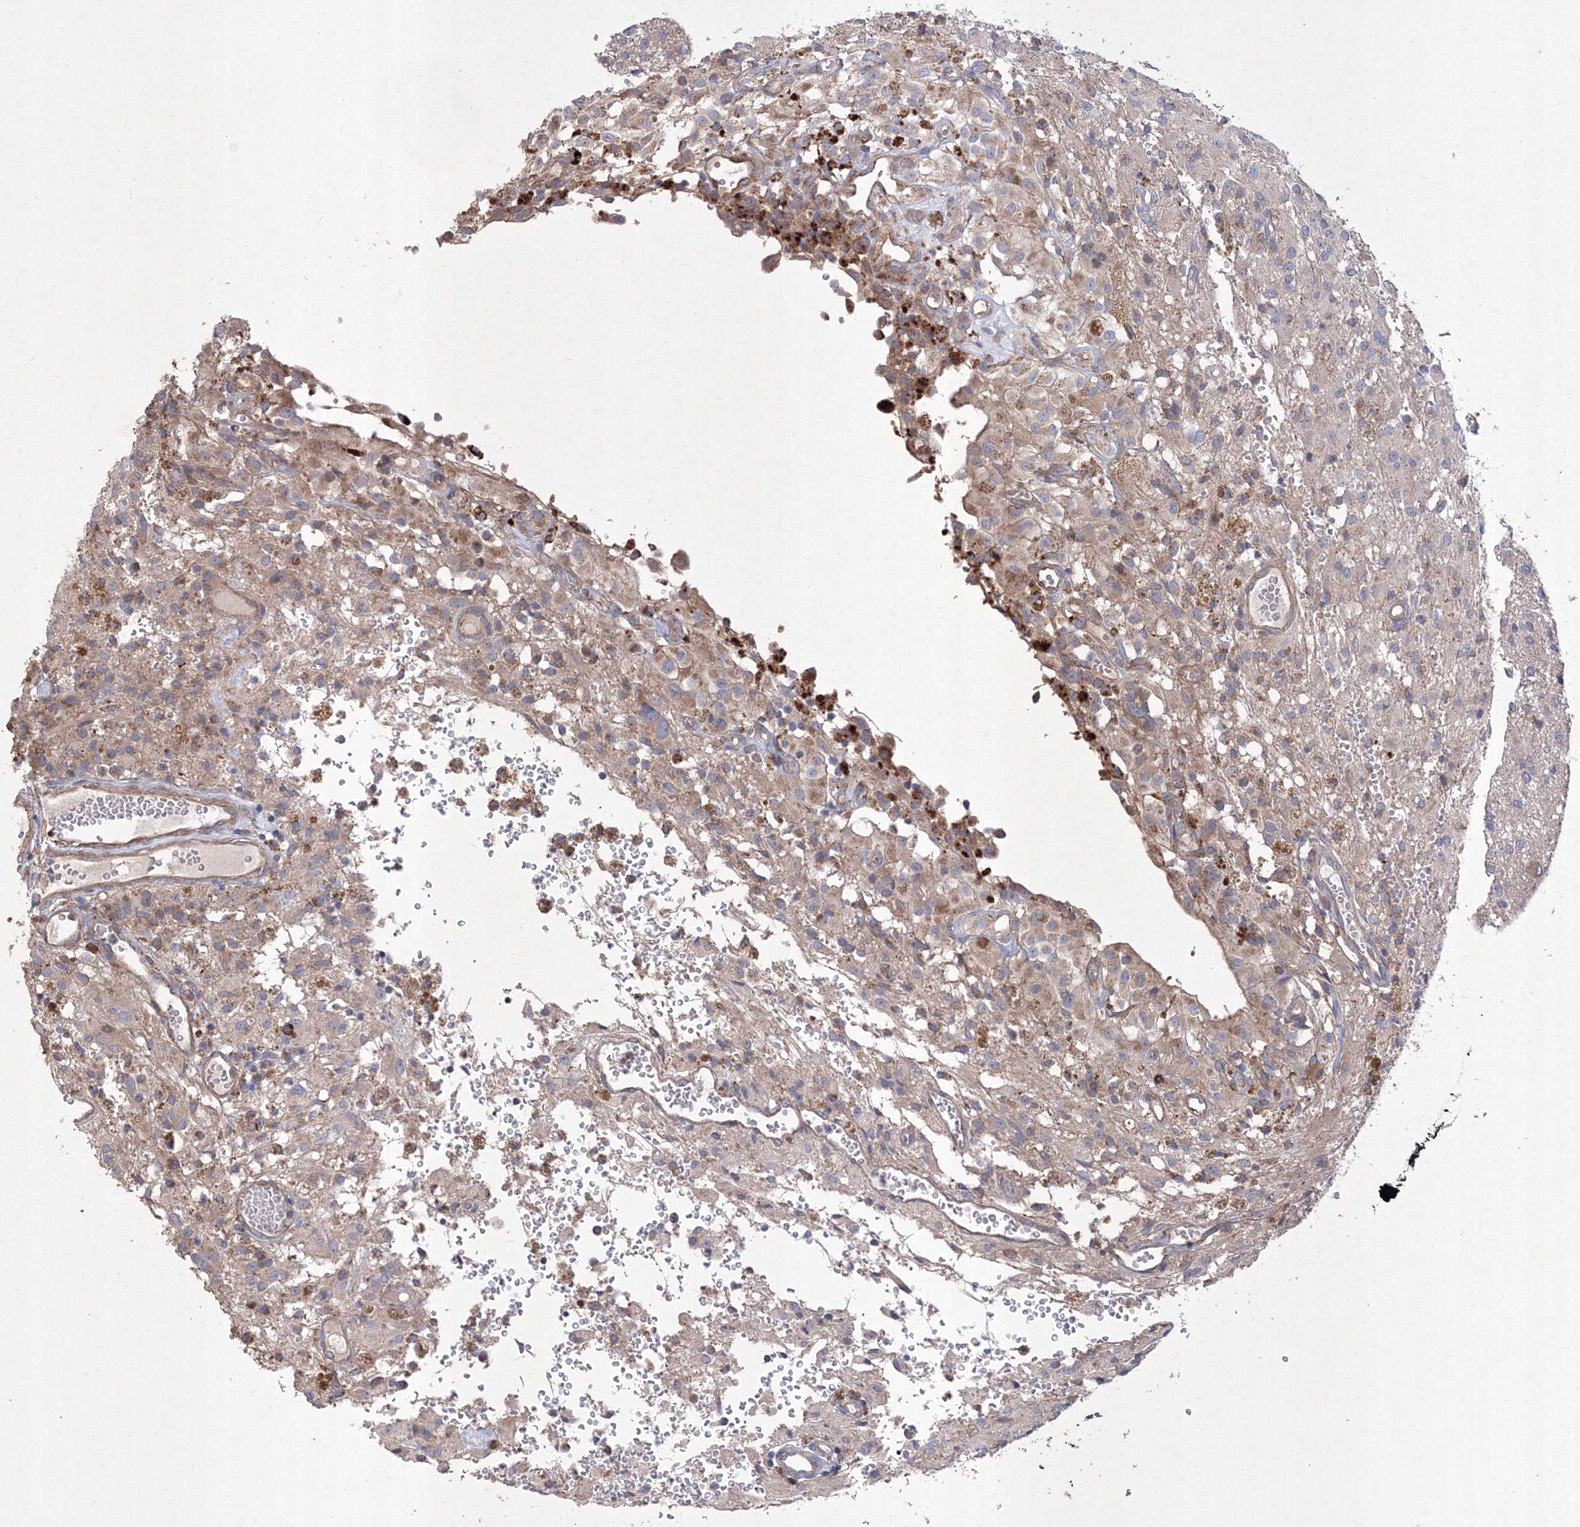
{"staining": {"intensity": "weak", "quantity": "<25%", "location": "cytoplasmic/membranous"}, "tissue": "glioma", "cell_type": "Tumor cells", "image_type": "cancer", "snomed": [{"axis": "morphology", "description": "Glioma, malignant, High grade"}, {"axis": "topography", "description": "Brain"}], "caption": "DAB (3,3'-diaminobenzidine) immunohistochemical staining of human high-grade glioma (malignant) demonstrates no significant expression in tumor cells.", "gene": "MTRF1L", "patient": {"sex": "female", "age": 59}}